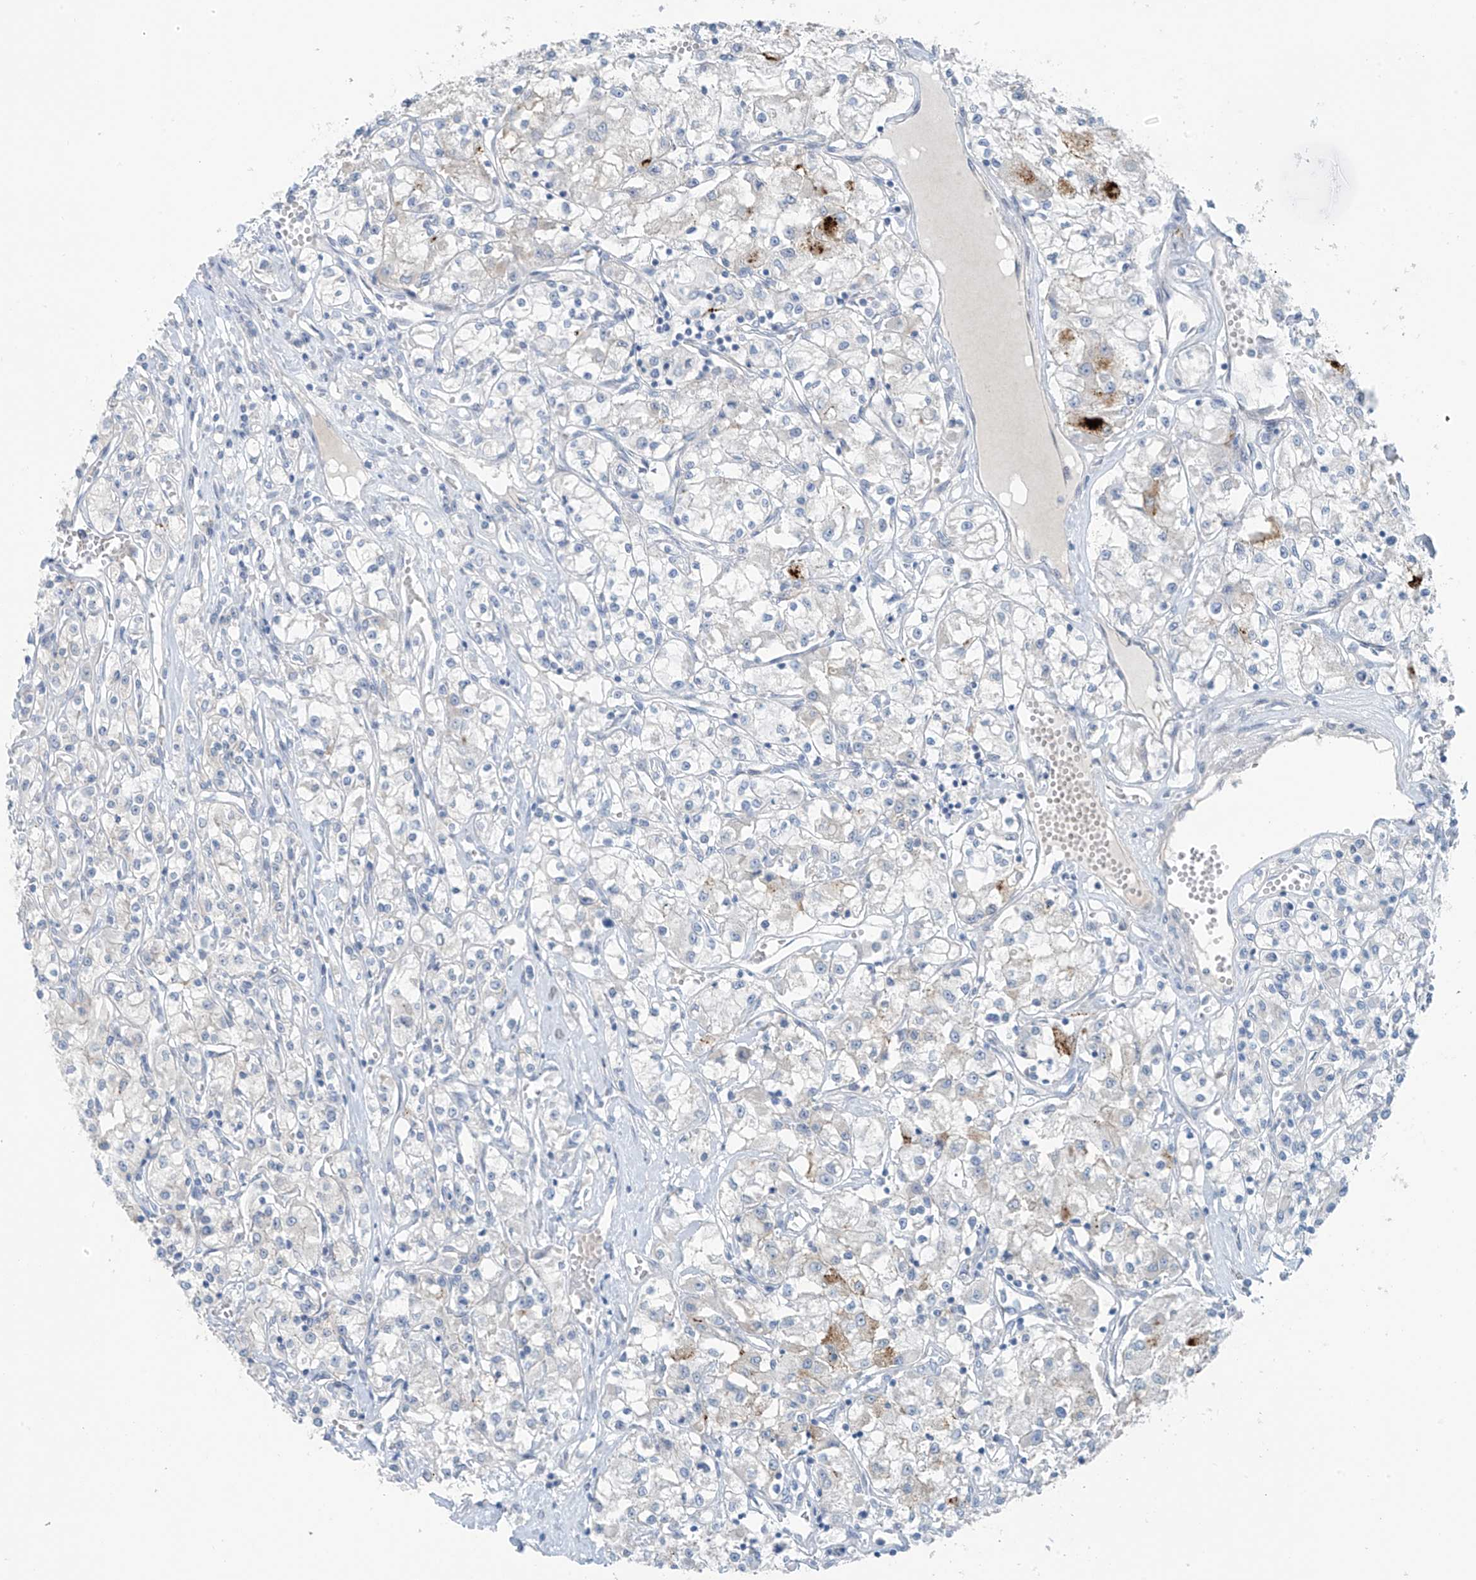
{"staining": {"intensity": "moderate", "quantity": "<25%", "location": "cytoplasmic/membranous"}, "tissue": "renal cancer", "cell_type": "Tumor cells", "image_type": "cancer", "snomed": [{"axis": "morphology", "description": "Adenocarcinoma, NOS"}, {"axis": "topography", "description": "Kidney"}], "caption": "Renal cancer (adenocarcinoma) stained for a protein demonstrates moderate cytoplasmic/membranous positivity in tumor cells. (Stains: DAB (3,3'-diaminobenzidine) in brown, nuclei in blue, Microscopy: brightfield microscopy at high magnification).", "gene": "ZNF793", "patient": {"sex": "female", "age": 59}}